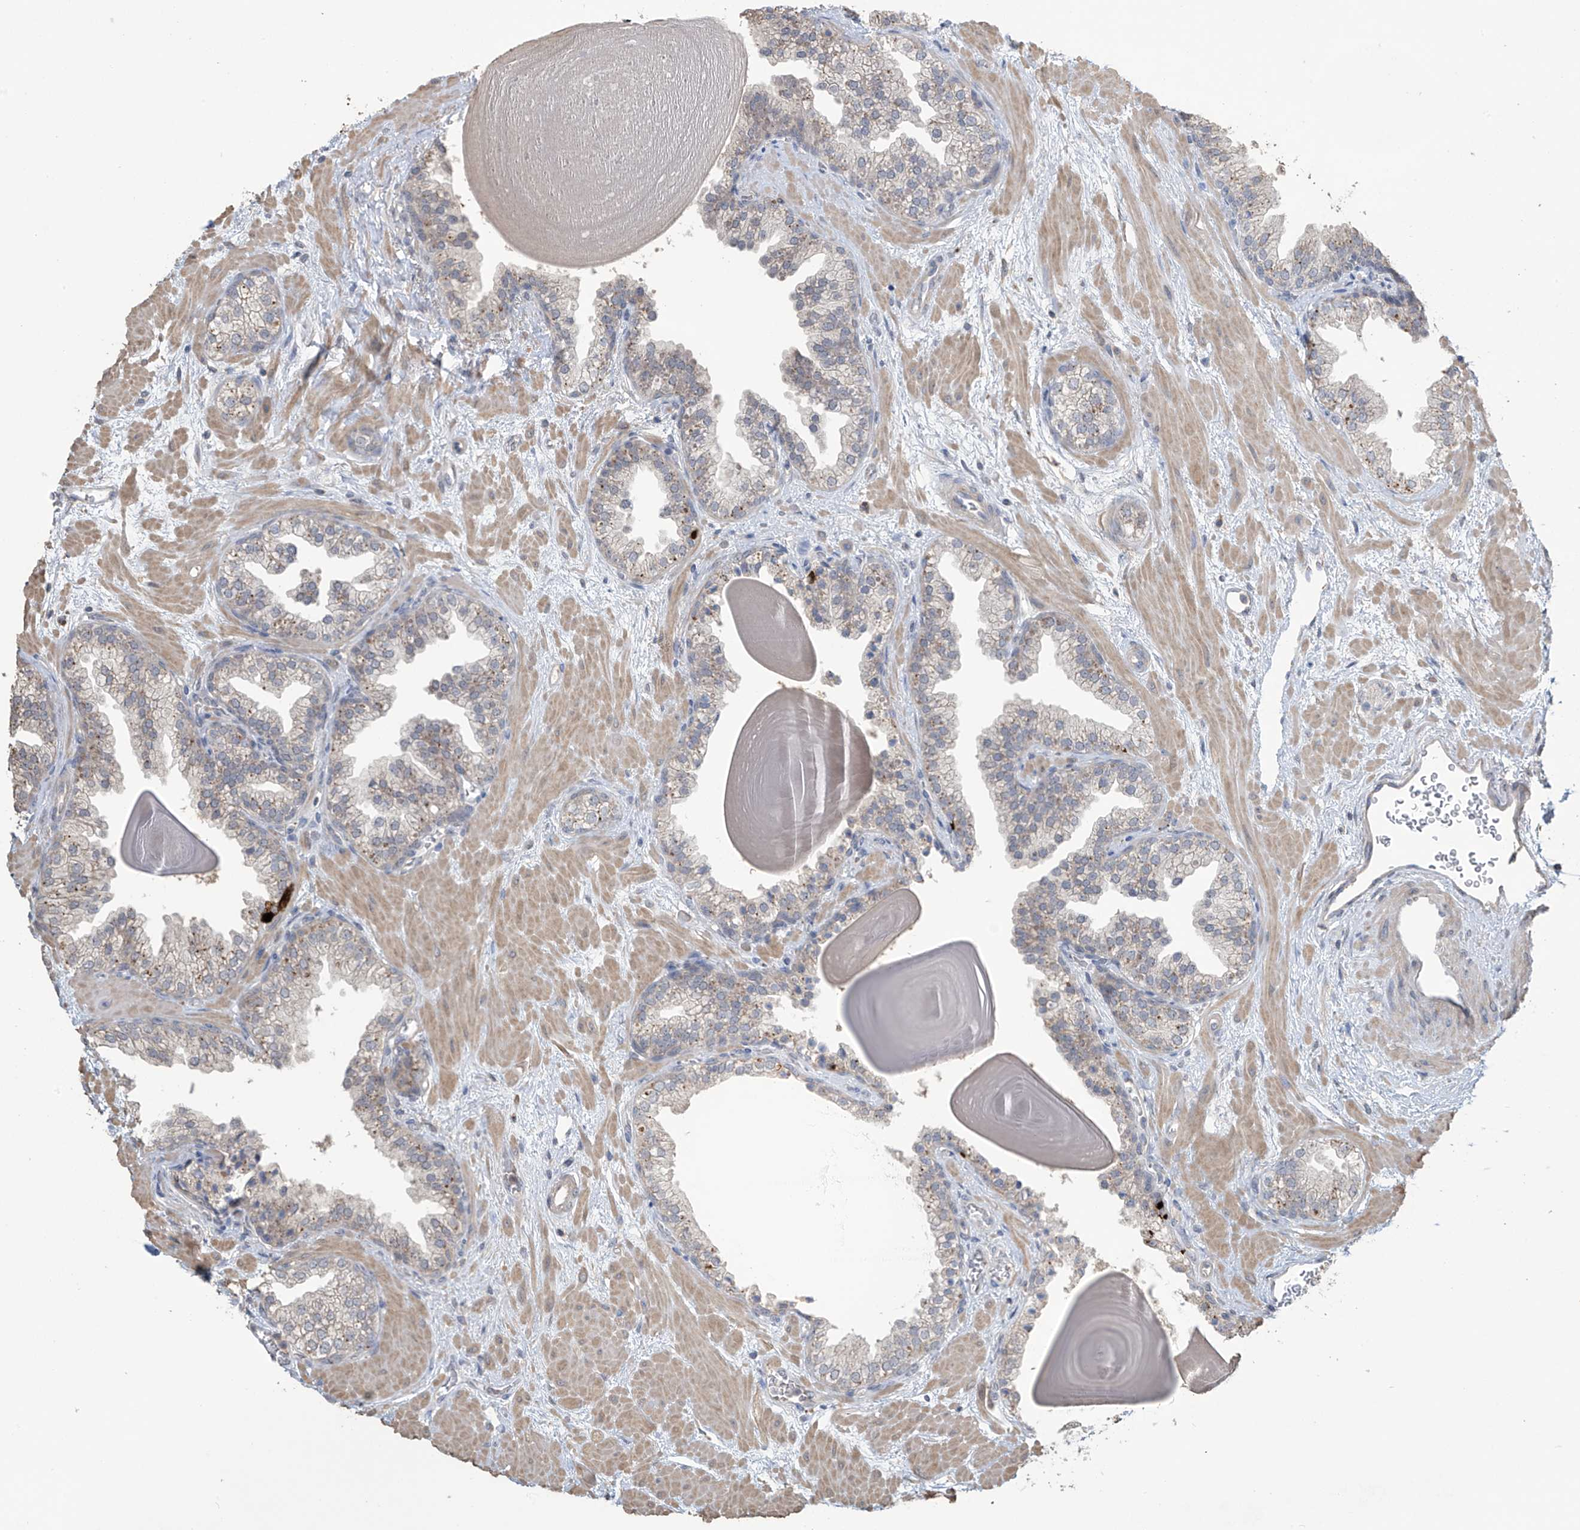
{"staining": {"intensity": "moderate", "quantity": "<25%", "location": "cytoplasmic/membranous"}, "tissue": "prostate", "cell_type": "Glandular cells", "image_type": "normal", "snomed": [{"axis": "morphology", "description": "Normal tissue, NOS"}, {"axis": "topography", "description": "Prostate"}], "caption": "Immunohistochemical staining of unremarkable human prostate reveals low levels of moderate cytoplasmic/membranous staining in about <25% of glandular cells. Ihc stains the protein in brown and the nuclei are stained blue.", "gene": "SLFN14", "patient": {"sex": "male", "age": 48}}